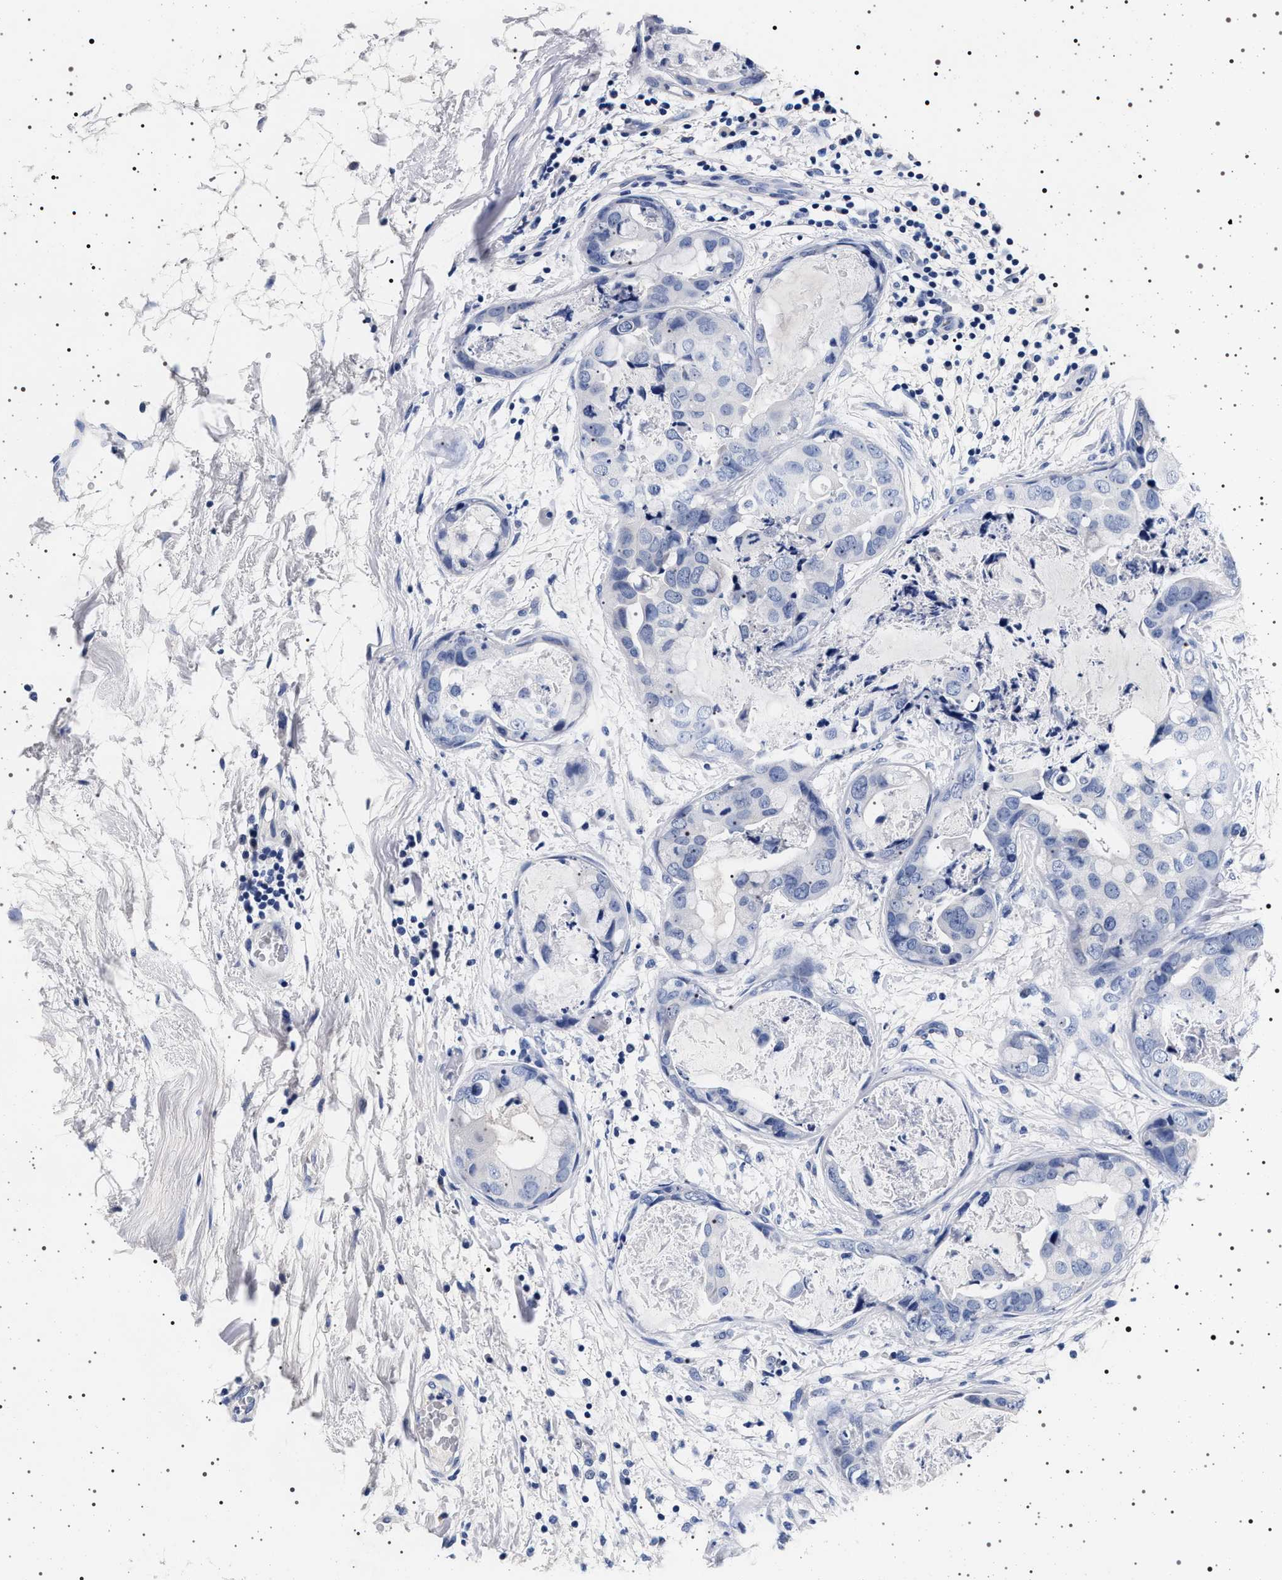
{"staining": {"intensity": "negative", "quantity": "none", "location": "none"}, "tissue": "breast cancer", "cell_type": "Tumor cells", "image_type": "cancer", "snomed": [{"axis": "morphology", "description": "Duct carcinoma"}, {"axis": "topography", "description": "Breast"}], "caption": "Tumor cells show no significant positivity in breast intraductal carcinoma. The staining was performed using DAB (3,3'-diaminobenzidine) to visualize the protein expression in brown, while the nuclei were stained in blue with hematoxylin (Magnification: 20x).", "gene": "MAPK10", "patient": {"sex": "female", "age": 40}}